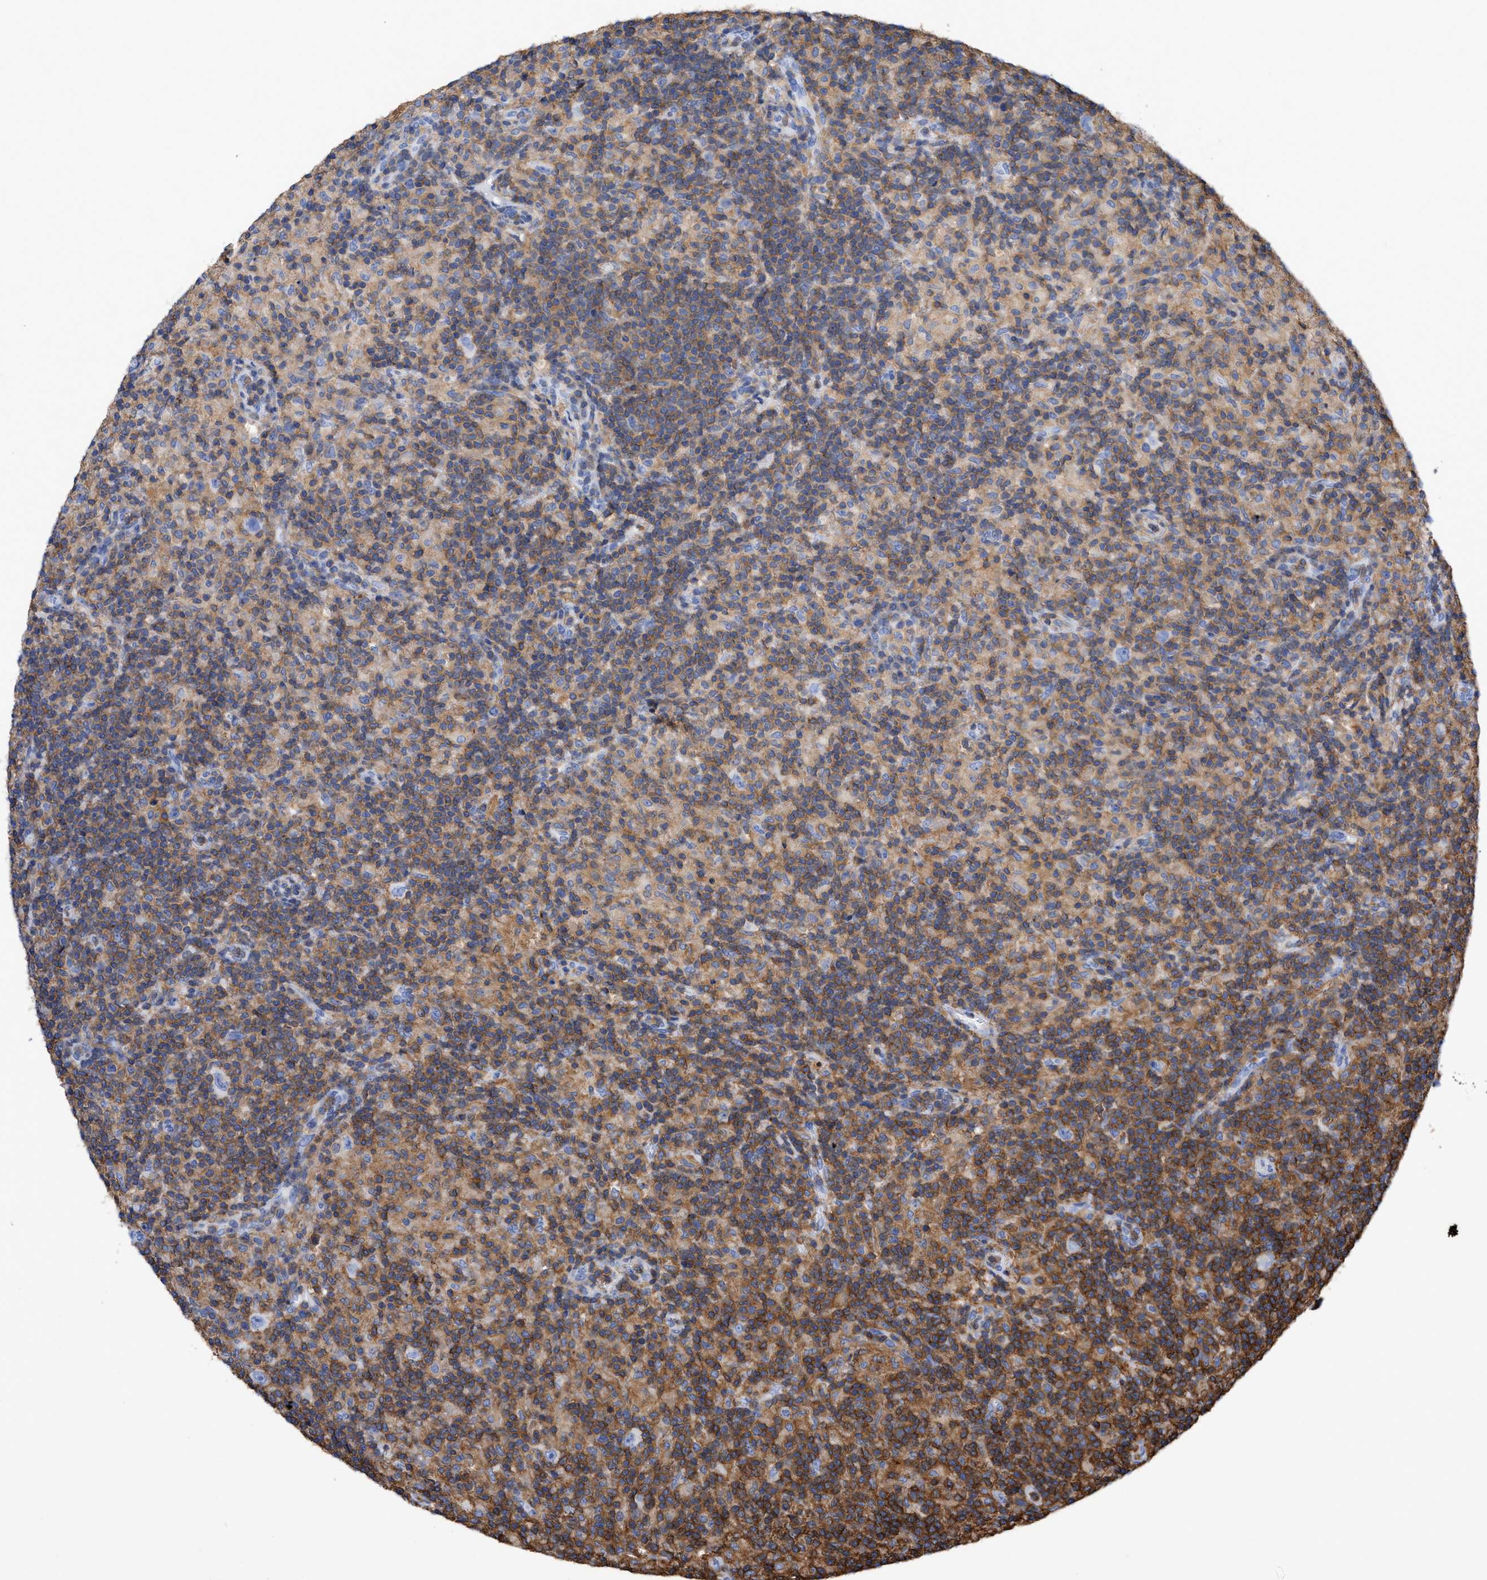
{"staining": {"intensity": "negative", "quantity": "none", "location": "none"}, "tissue": "lymphoma", "cell_type": "Tumor cells", "image_type": "cancer", "snomed": [{"axis": "morphology", "description": "Hodgkin's disease, NOS"}, {"axis": "topography", "description": "Lymph node"}], "caption": "Immunohistochemical staining of human lymphoma displays no significant staining in tumor cells.", "gene": "HCLS1", "patient": {"sex": "male", "age": 70}}